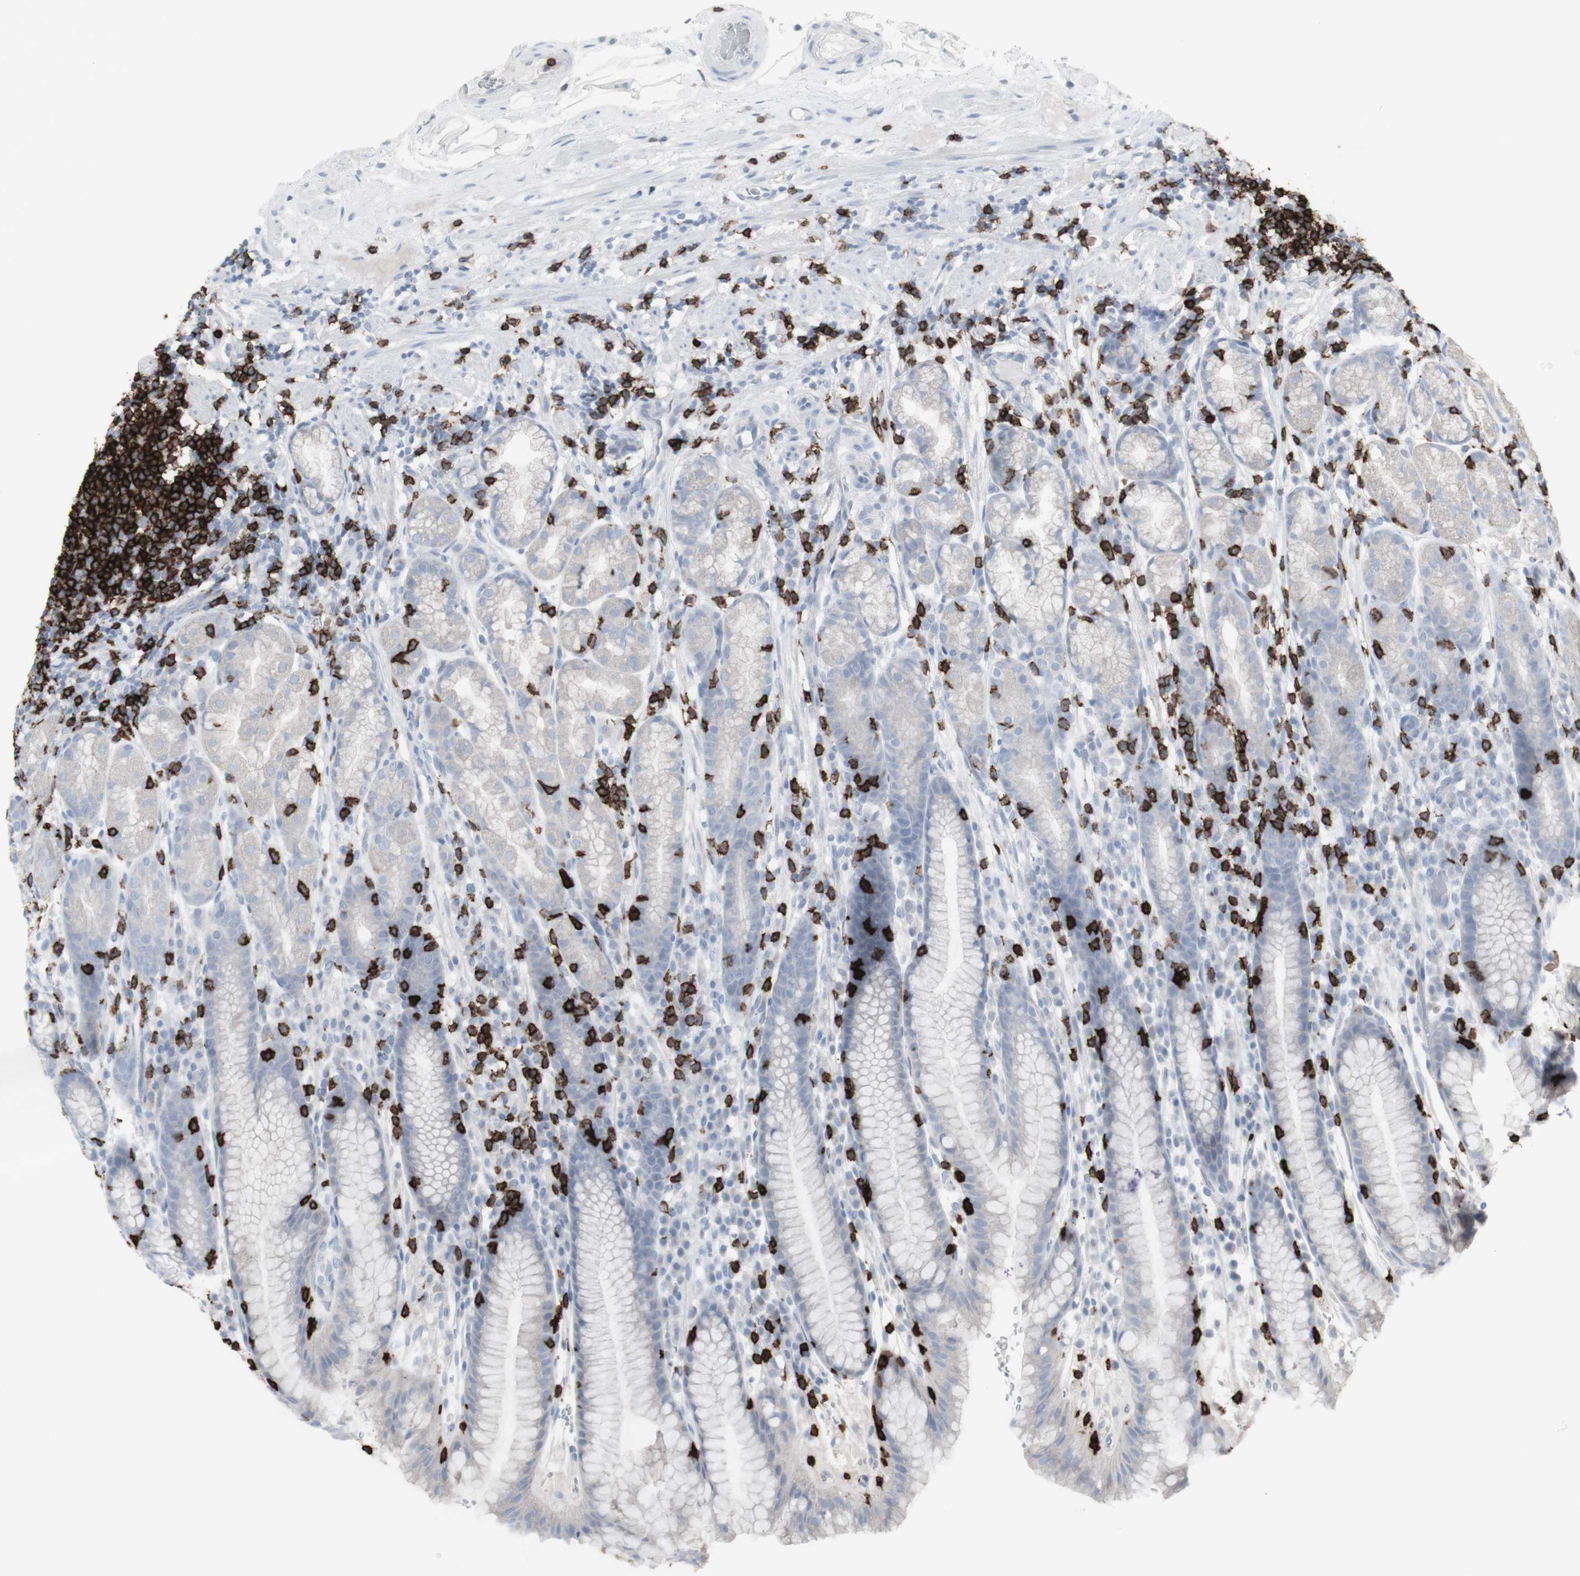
{"staining": {"intensity": "negative", "quantity": "none", "location": "none"}, "tissue": "stomach", "cell_type": "Glandular cells", "image_type": "normal", "snomed": [{"axis": "morphology", "description": "Normal tissue, NOS"}, {"axis": "topography", "description": "Stomach, lower"}], "caption": "A high-resolution micrograph shows IHC staining of normal stomach, which demonstrates no significant positivity in glandular cells.", "gene": "CD247", "patient": {"sex": "male", "age": 52}}